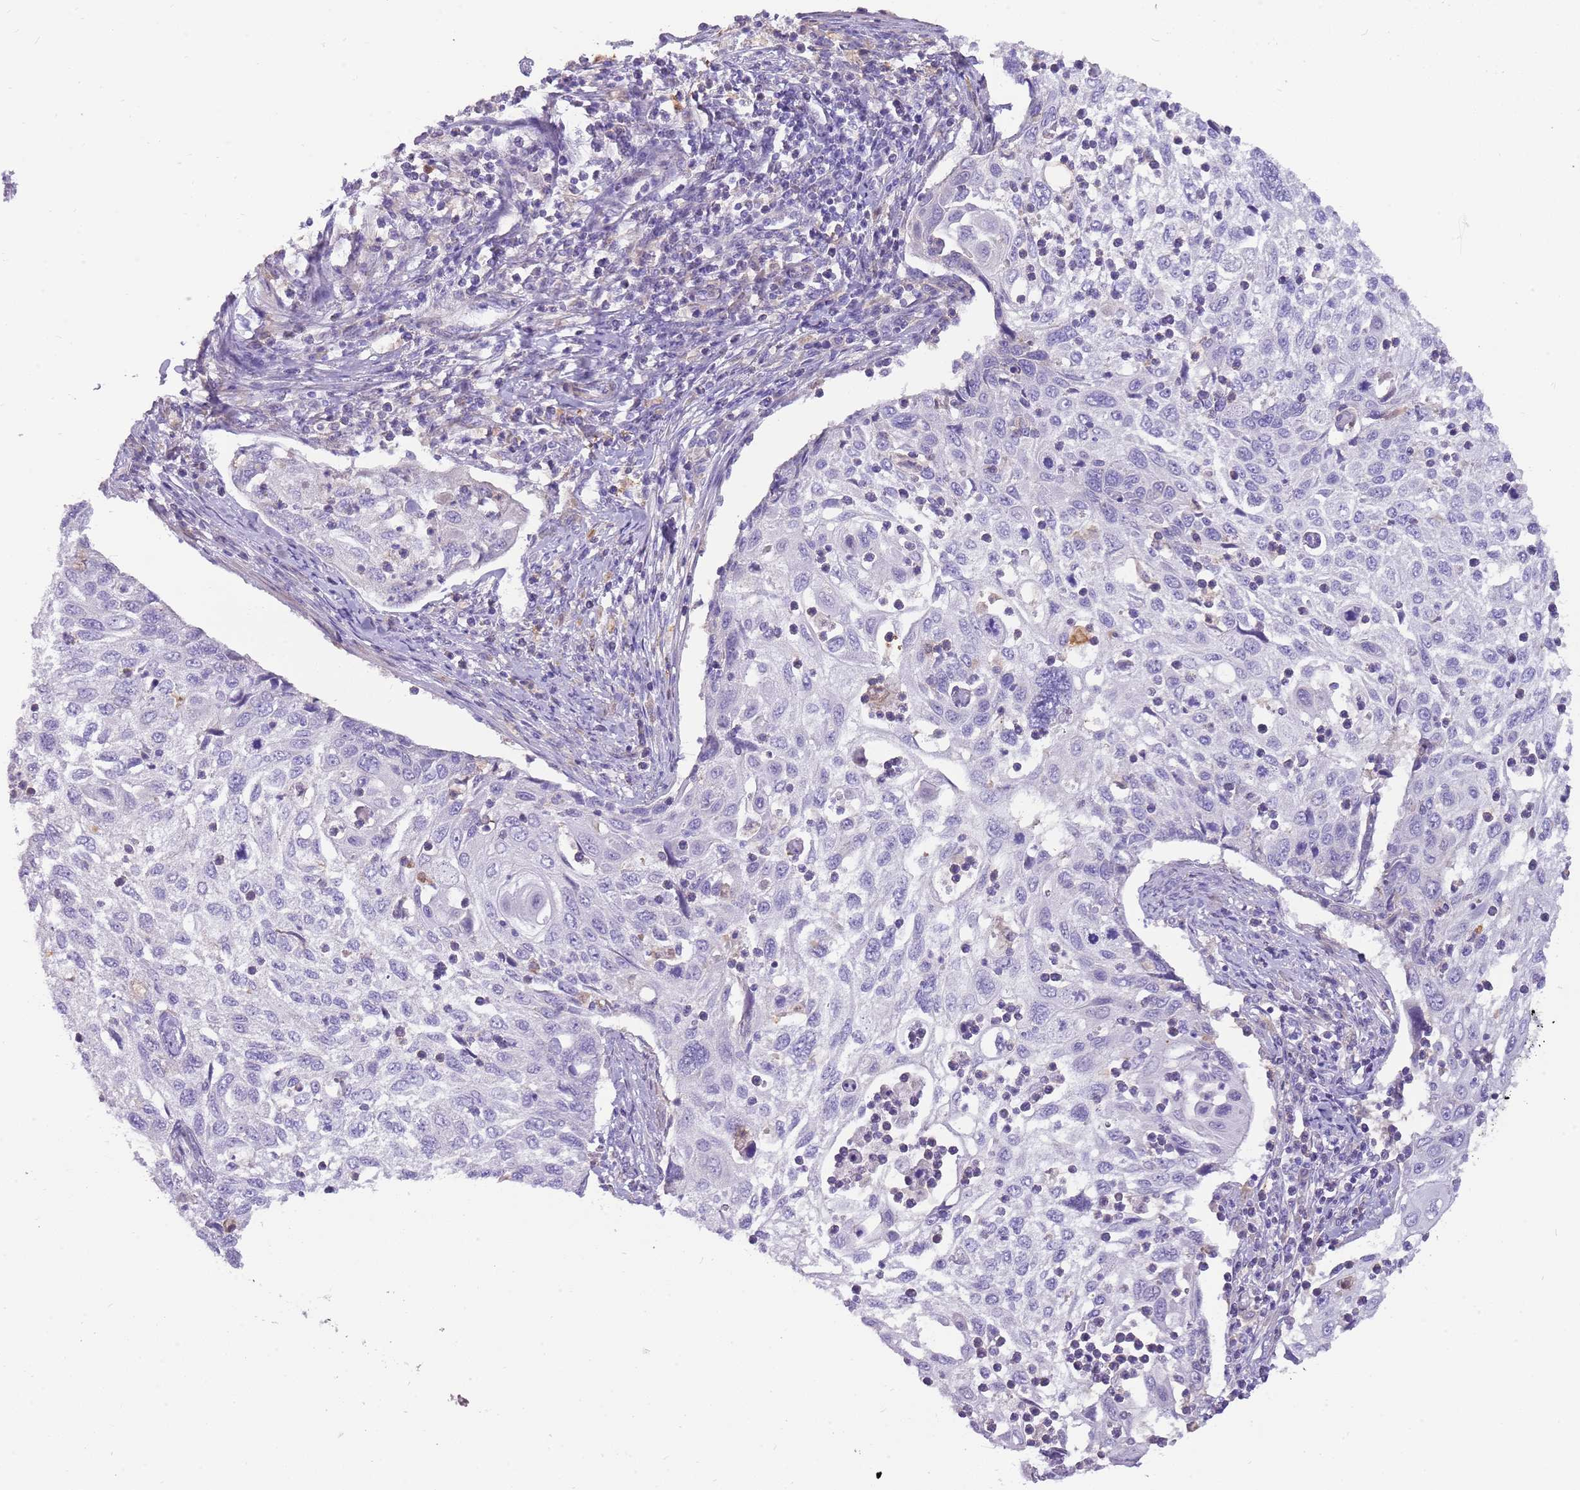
{"staining": {"intensity": "negative", "quantity": "none", "location": "none"}, "tissue": "cervical cancer", "cell_type": "Tumor cells", "image_type": "cancer", "snomed": [{"axis": "morphology", "description": "Squamous cell carcinoma, NOS"}, {"axis": "topography", "description": "Cervix"}], "caption": "Micrograph shows no protein staining in tumor cells of cervical cancer tissue.", "gene": "DIPK1C", "patient": {"sex": "female", "age": 70}}